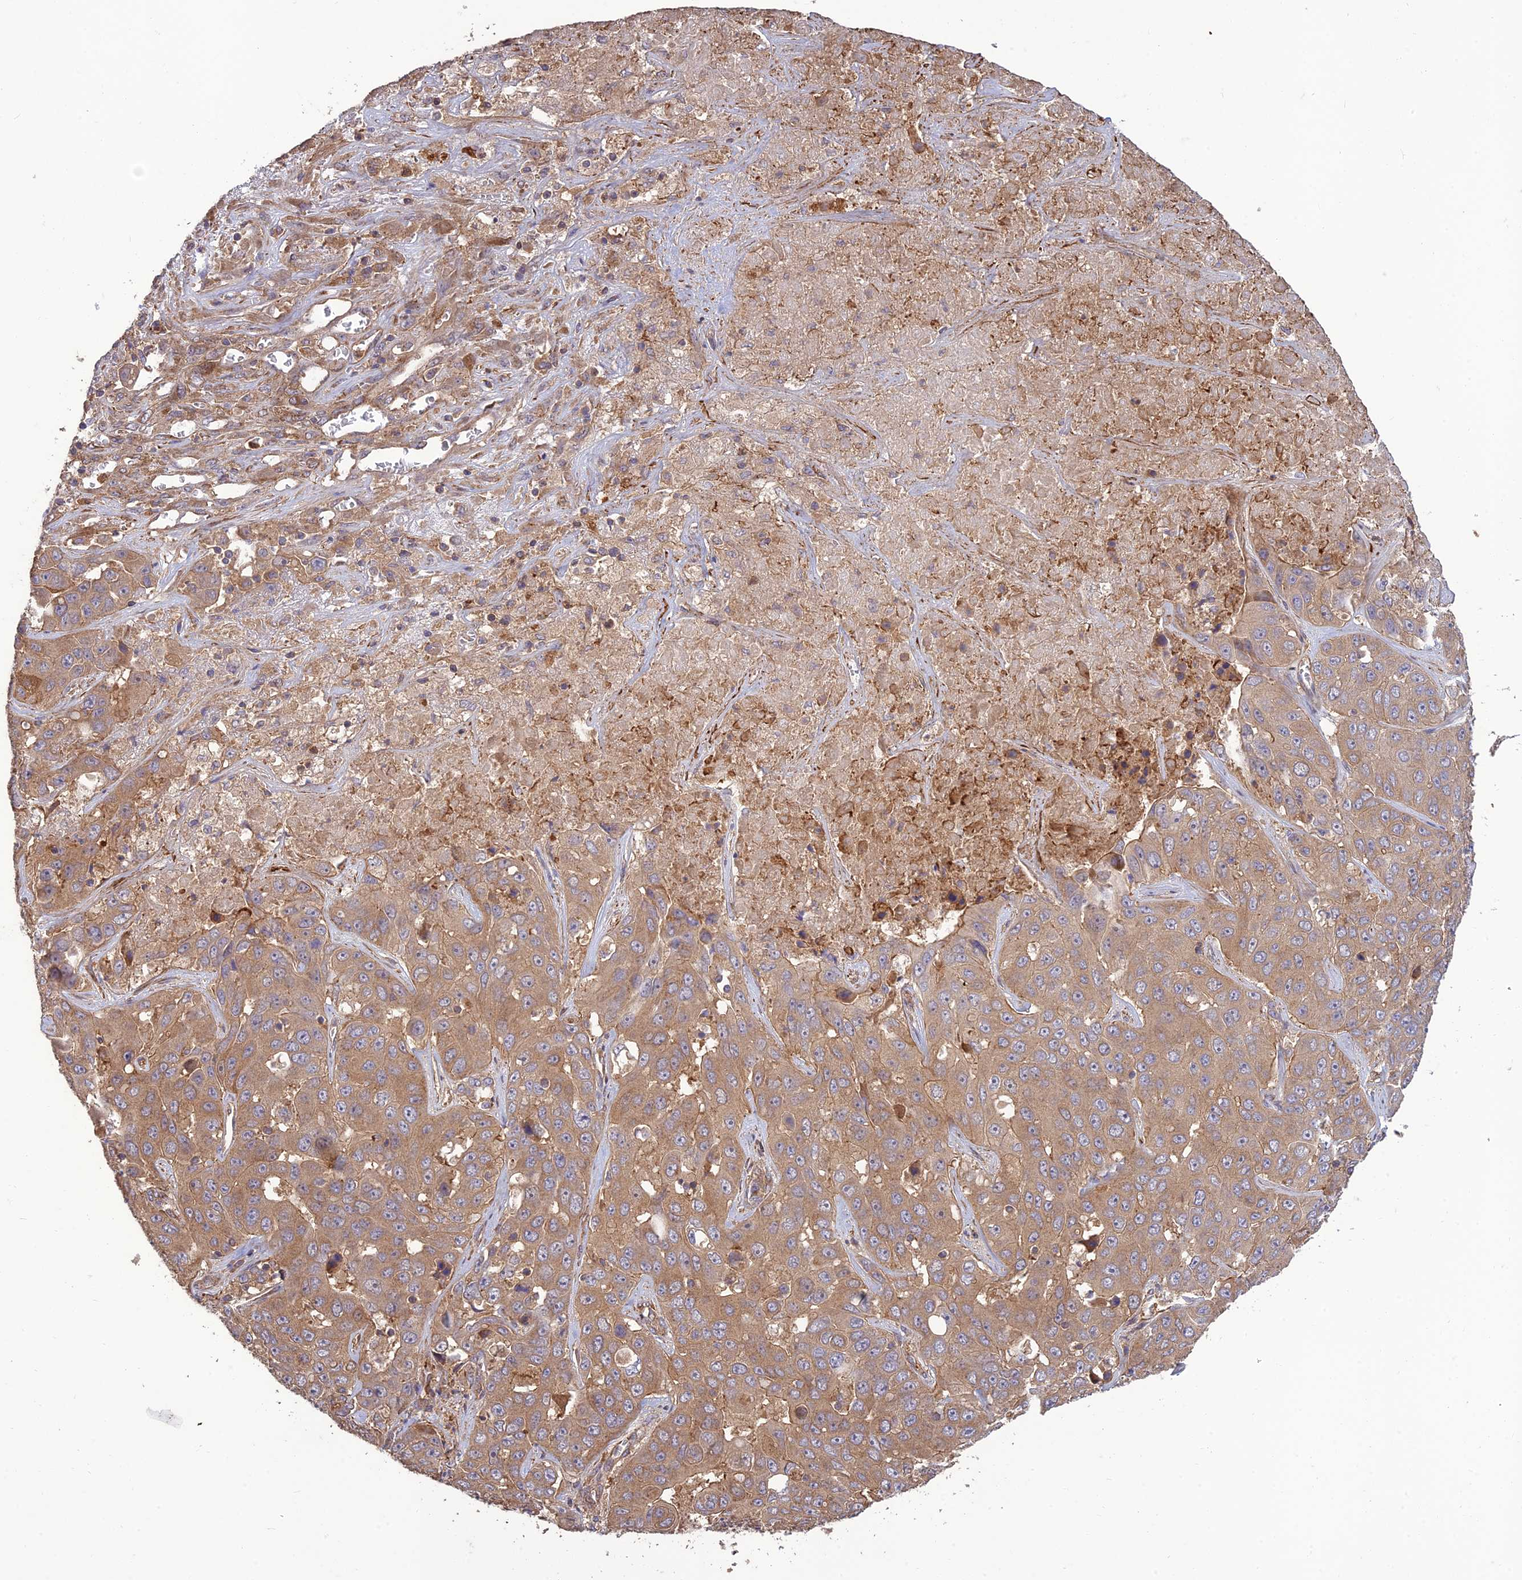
{"staining": {"intensity": "weak", "quantity": ">75%", "location": "cytoplasmic/membranous"}, "tissue": "liver cancer", "cell_type": "Tumor cells", "image_type": "cancer", "snomed": [{"axis": "morphology", "description": "Cholangiocarcinoma"}, {"axis": "topography", "description": "Liver"}], "caption": "Protein analysis of liver cholangiocarcinoma tissue shows weak cytoplasmic/membranous staining in about >75% of tumor cells.", "gene": "TMEM131L", "patient": {"sex": "female", "age": 52}}